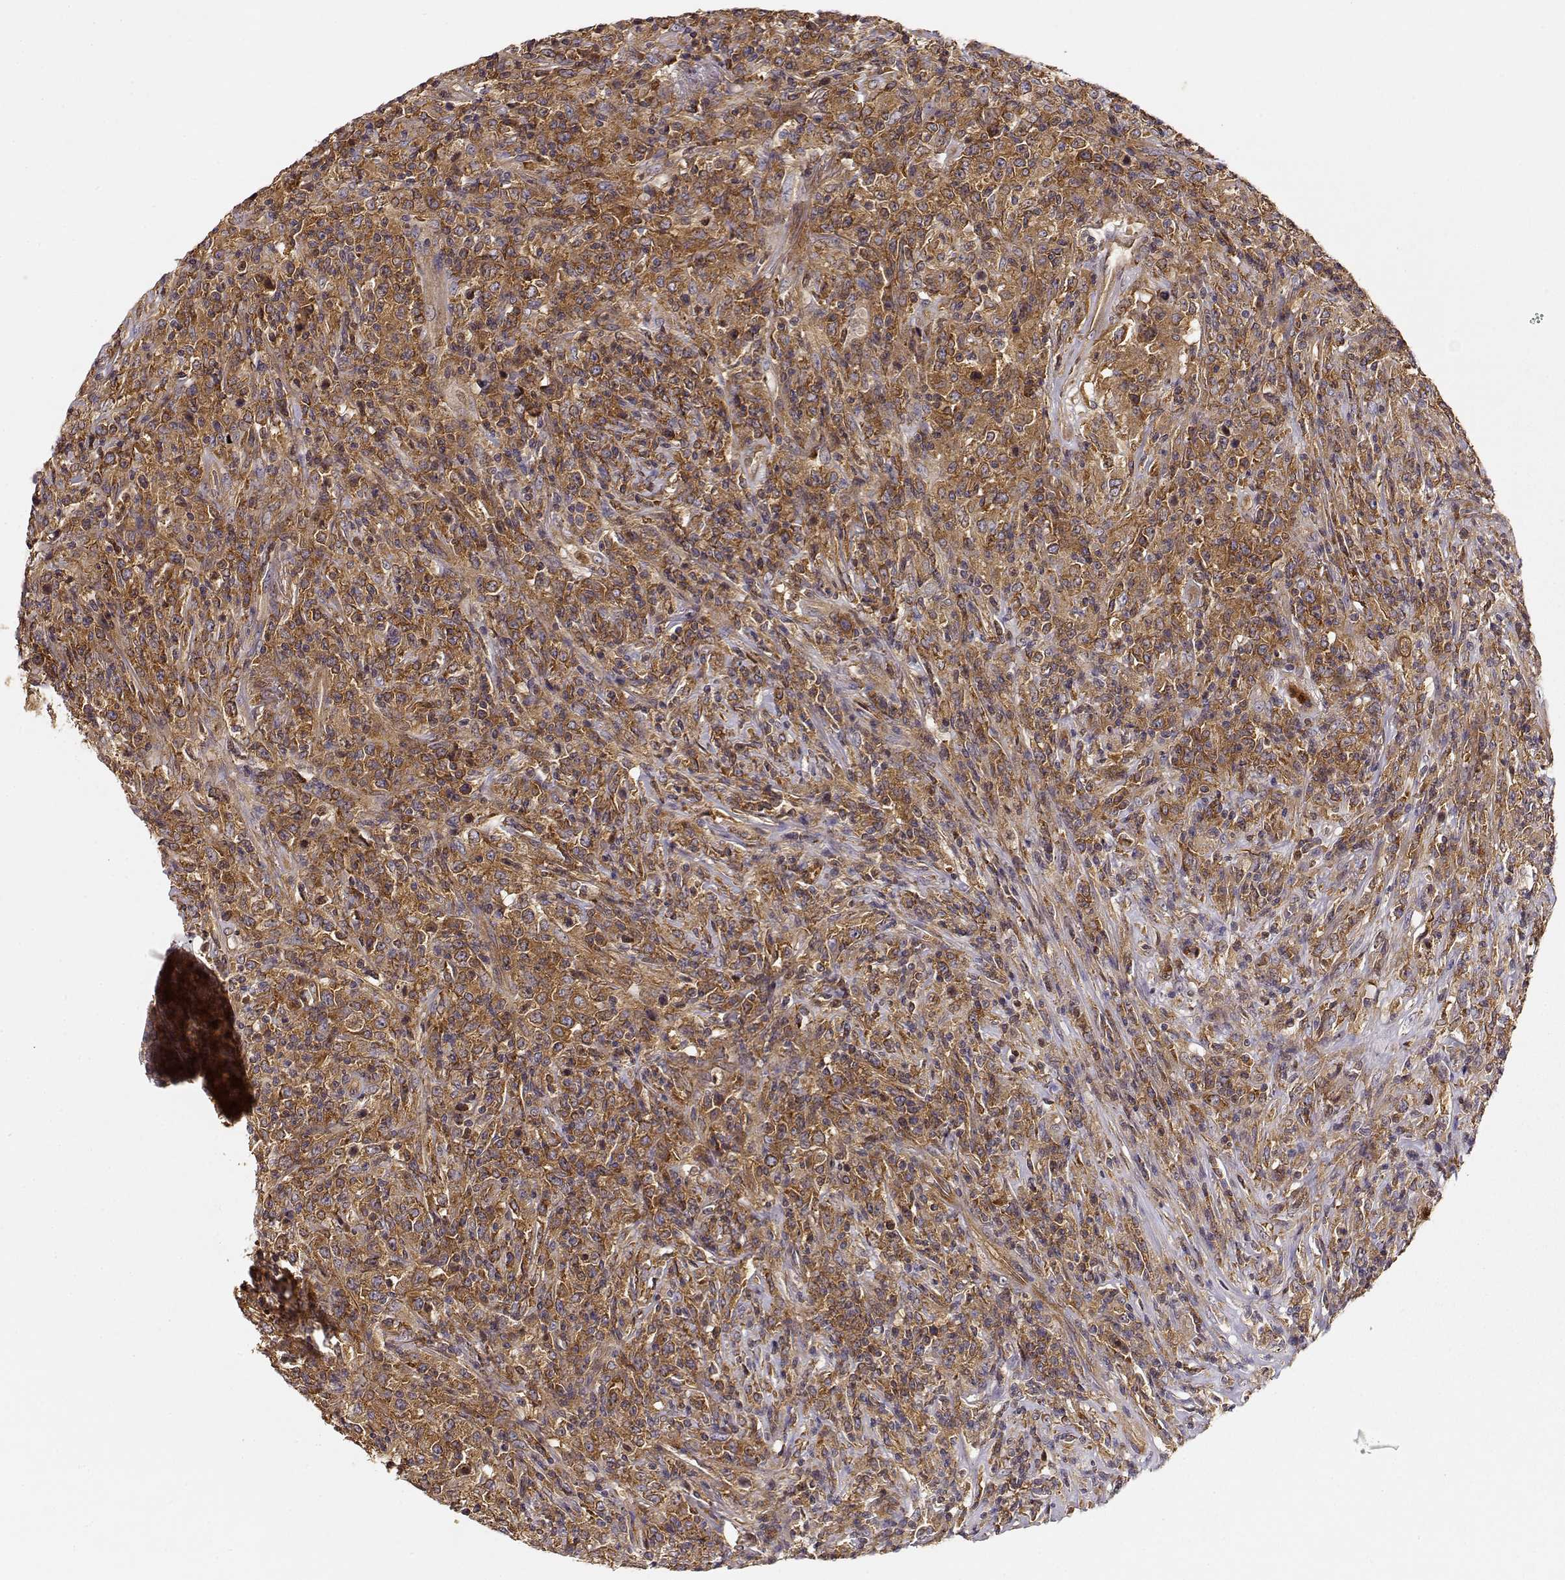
{"staining": {"intensity": "moderate", "quantity": ">75%", "location": "cytoplasmic/membranous"}, "tissue": "lymphoma", "cell_type": "Tumor cells", "image_type": "cancer", "snomed": [{"axis": "morphology", "description": "Malignant lymphoma, non-Hodgkin's type, High grade"}, {"axis": "topography", "description": "Lung"}], "caption": "Protein expression analysis of human lymphoma reveals moderate cytoplasmic/membranous expression in approximately >75% of tumor cells.", "gene": "ARHGEF2", "patient": {"sex": "male", "age": 79}}